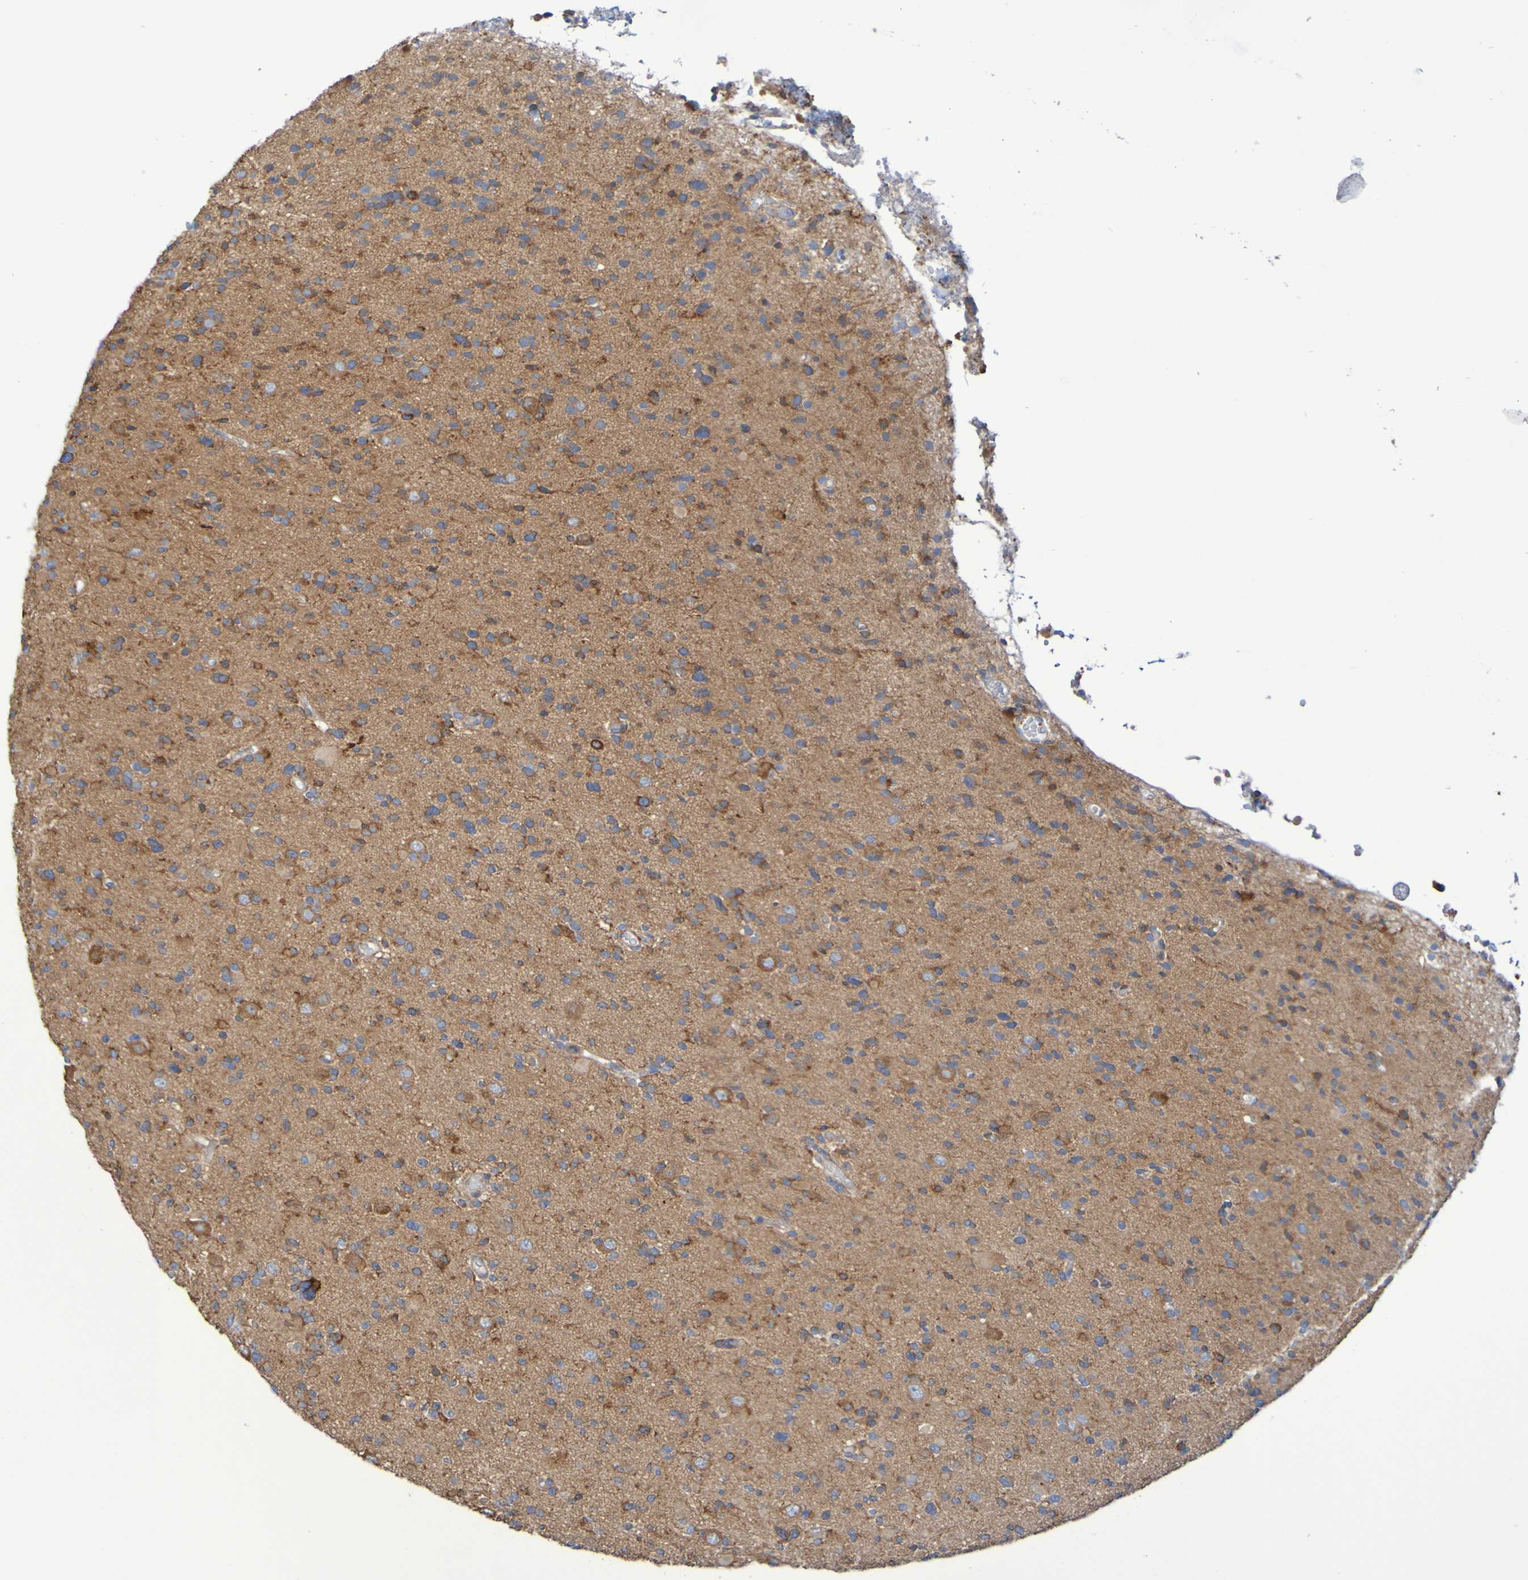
{"staining": {"intensity": "moderate", "quantity": "25%-75%", "location": "cytoplasmic/membranous"}, "tissue": "glioma", "cell_type": "Tumor cells", "image_type": "cancer", "snomed": [{"axis": "morphology", "description": "Glioma, malignant, Low grade"}, {"axis": "topography", "description": "Brain"}], "caption": "Brown immunohistochemical staining in glioma exhibits moderate cytoplasmic/membranous expression in about 25%-75% of tumor cells. (Brightfield microscopy of DAB IHC at high magnification).", "gene": "SCRG1", "patient": {"sex": "female", "age": 22}}